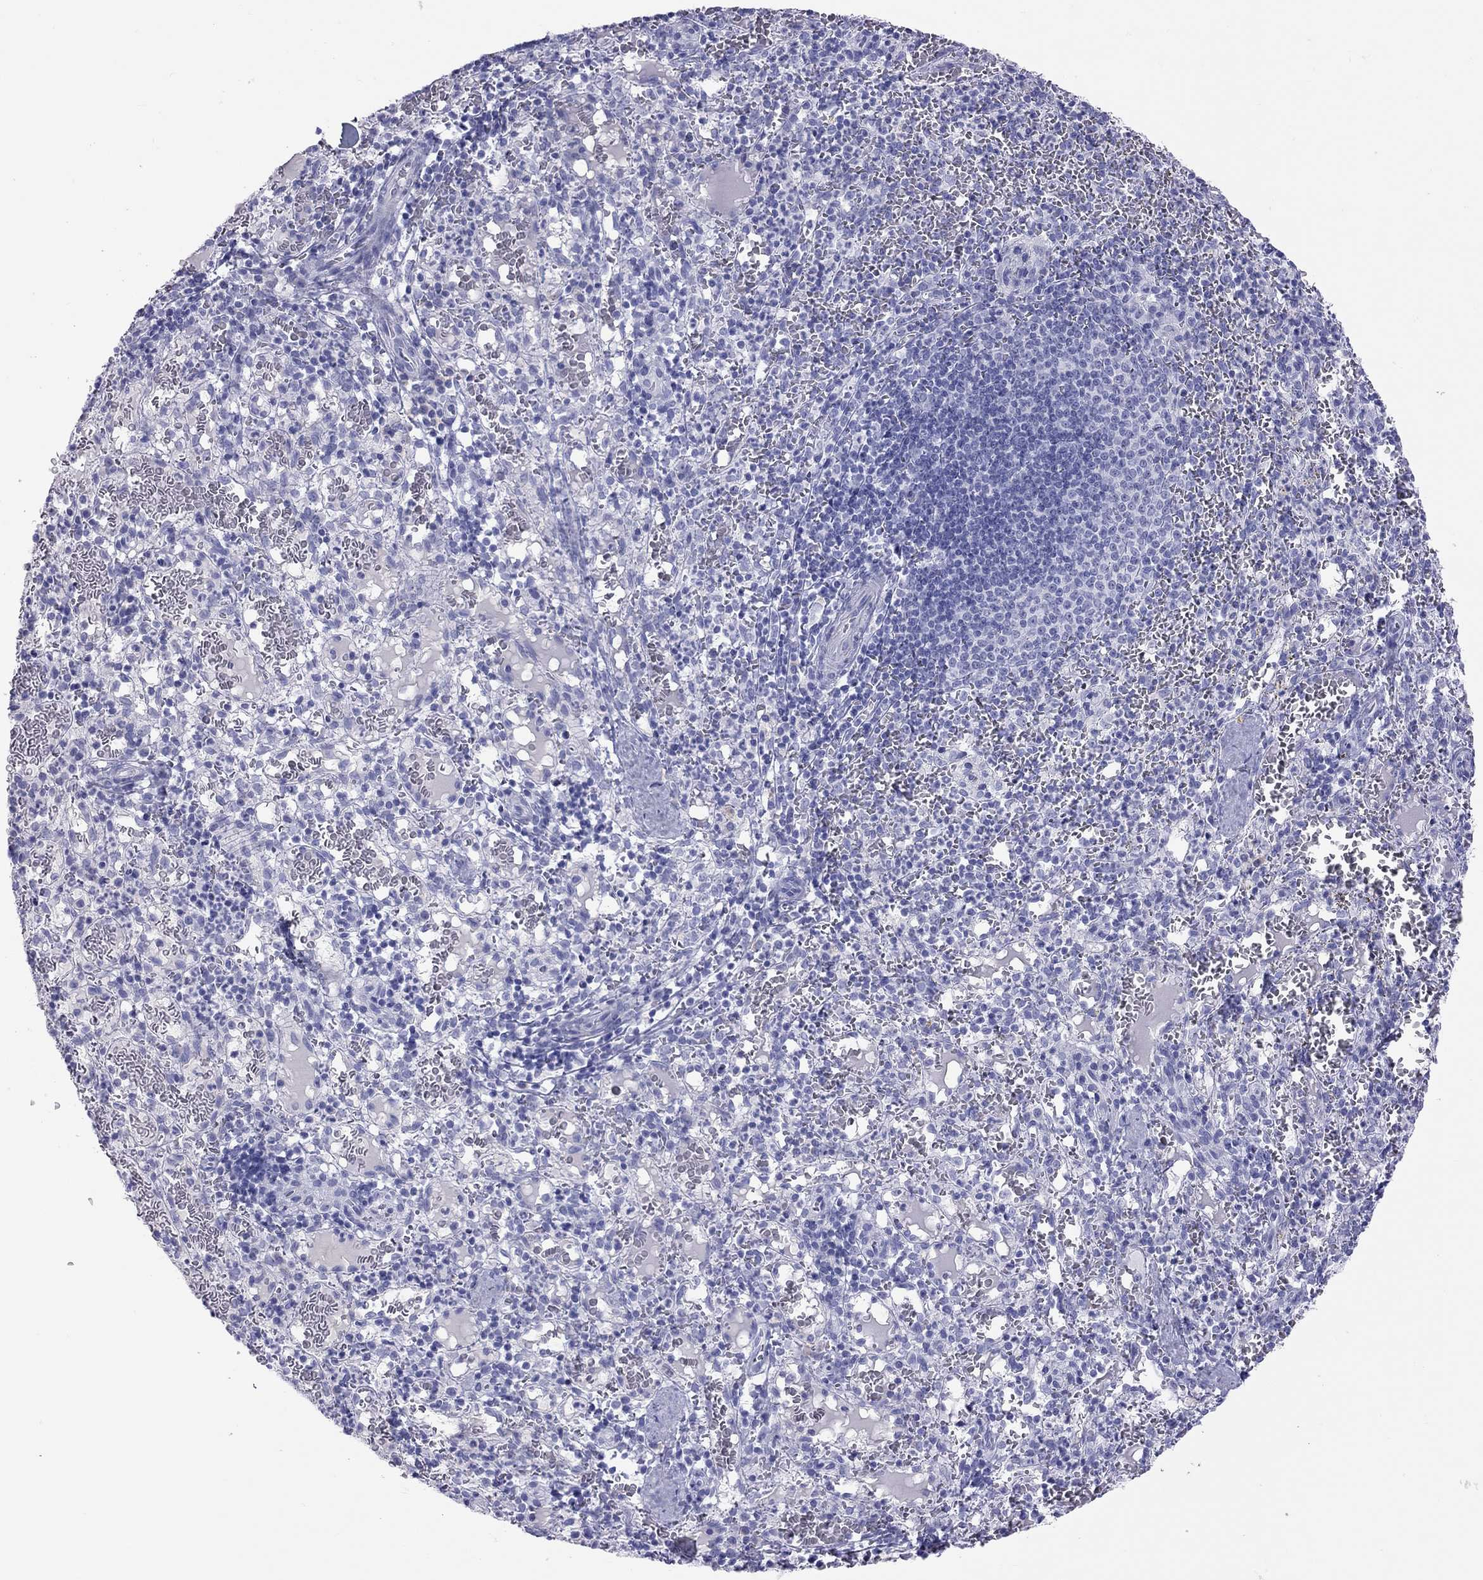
{"staining": {"intensity": "negative", "quantity": "none", "location": "none"}, "tissue": "spleen", "cell_type": "Cells in red pulp", "image_type": "normal", "snomed": [{"axis": "morphology", "description": "Normal tissue, NOS"}, {"axis": "topography", "description": "Spleen"}], "caption": "Image shows no significant protein expression in cells in red pulp of benign spleen. (DAB (3,3'-diaminobenzidine) IHC with hematoxylin counter stain).", "gene": "STAG3", "patient": {"sex": "male", "age": 11}}